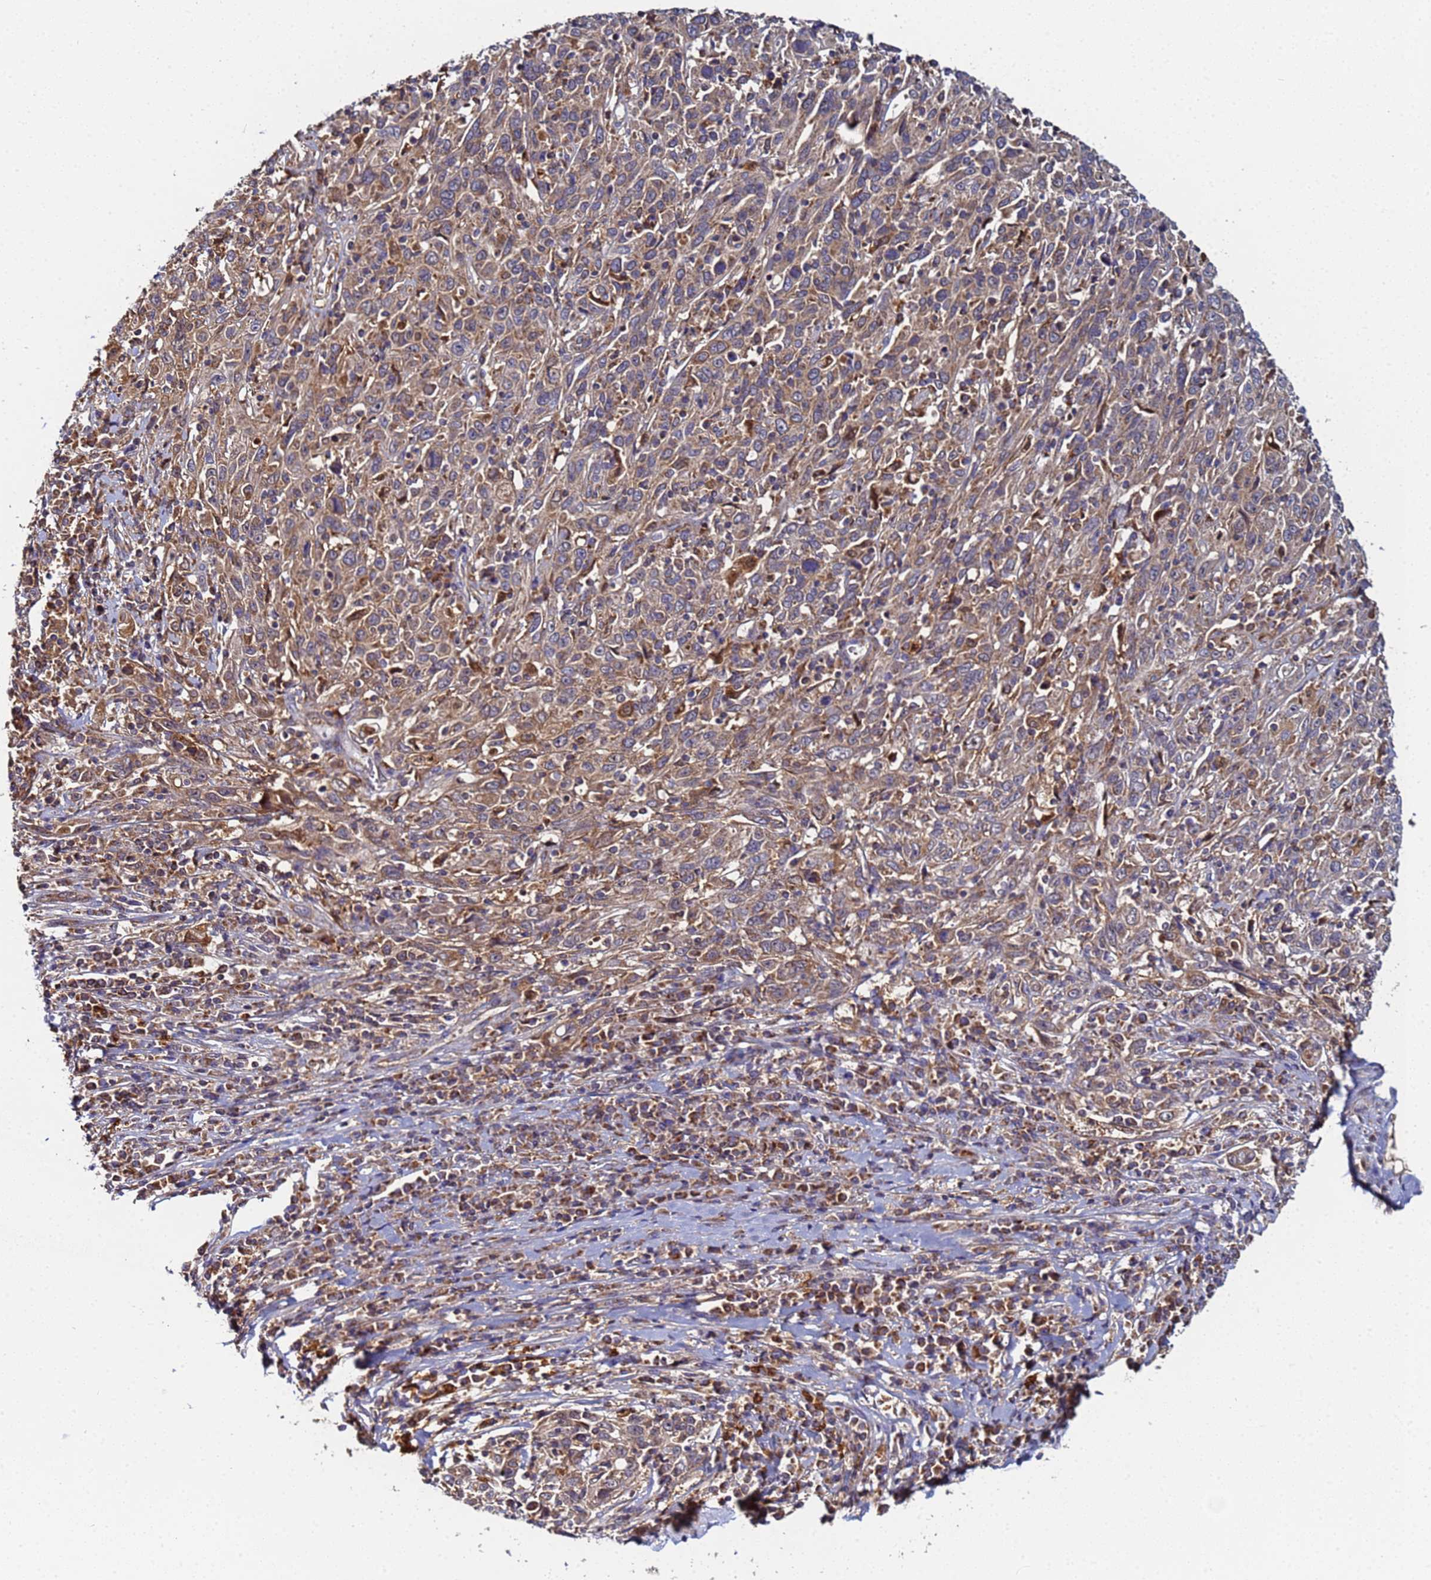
{"staining": {"intensity": "weak", "quantity": ">75%", "location": "cytoplasmic/membranous"}, "tissue": "cervical cancer", "cell_type": "Tumor cells", "image_type": "cancer", "snomed": [{"axis": "morphology", "description": "Squamous cell carcinoma, NOS"}, {"axis": "topography", "description": "Cervix"}], "caption": "Weak cytoplasmic/membranous protein expression is seen in about >75% of tumor cells in cervical squamous cell carcinoma.", "gene": "CCDC127", "patient": {"sex": "female", "age": 46}}